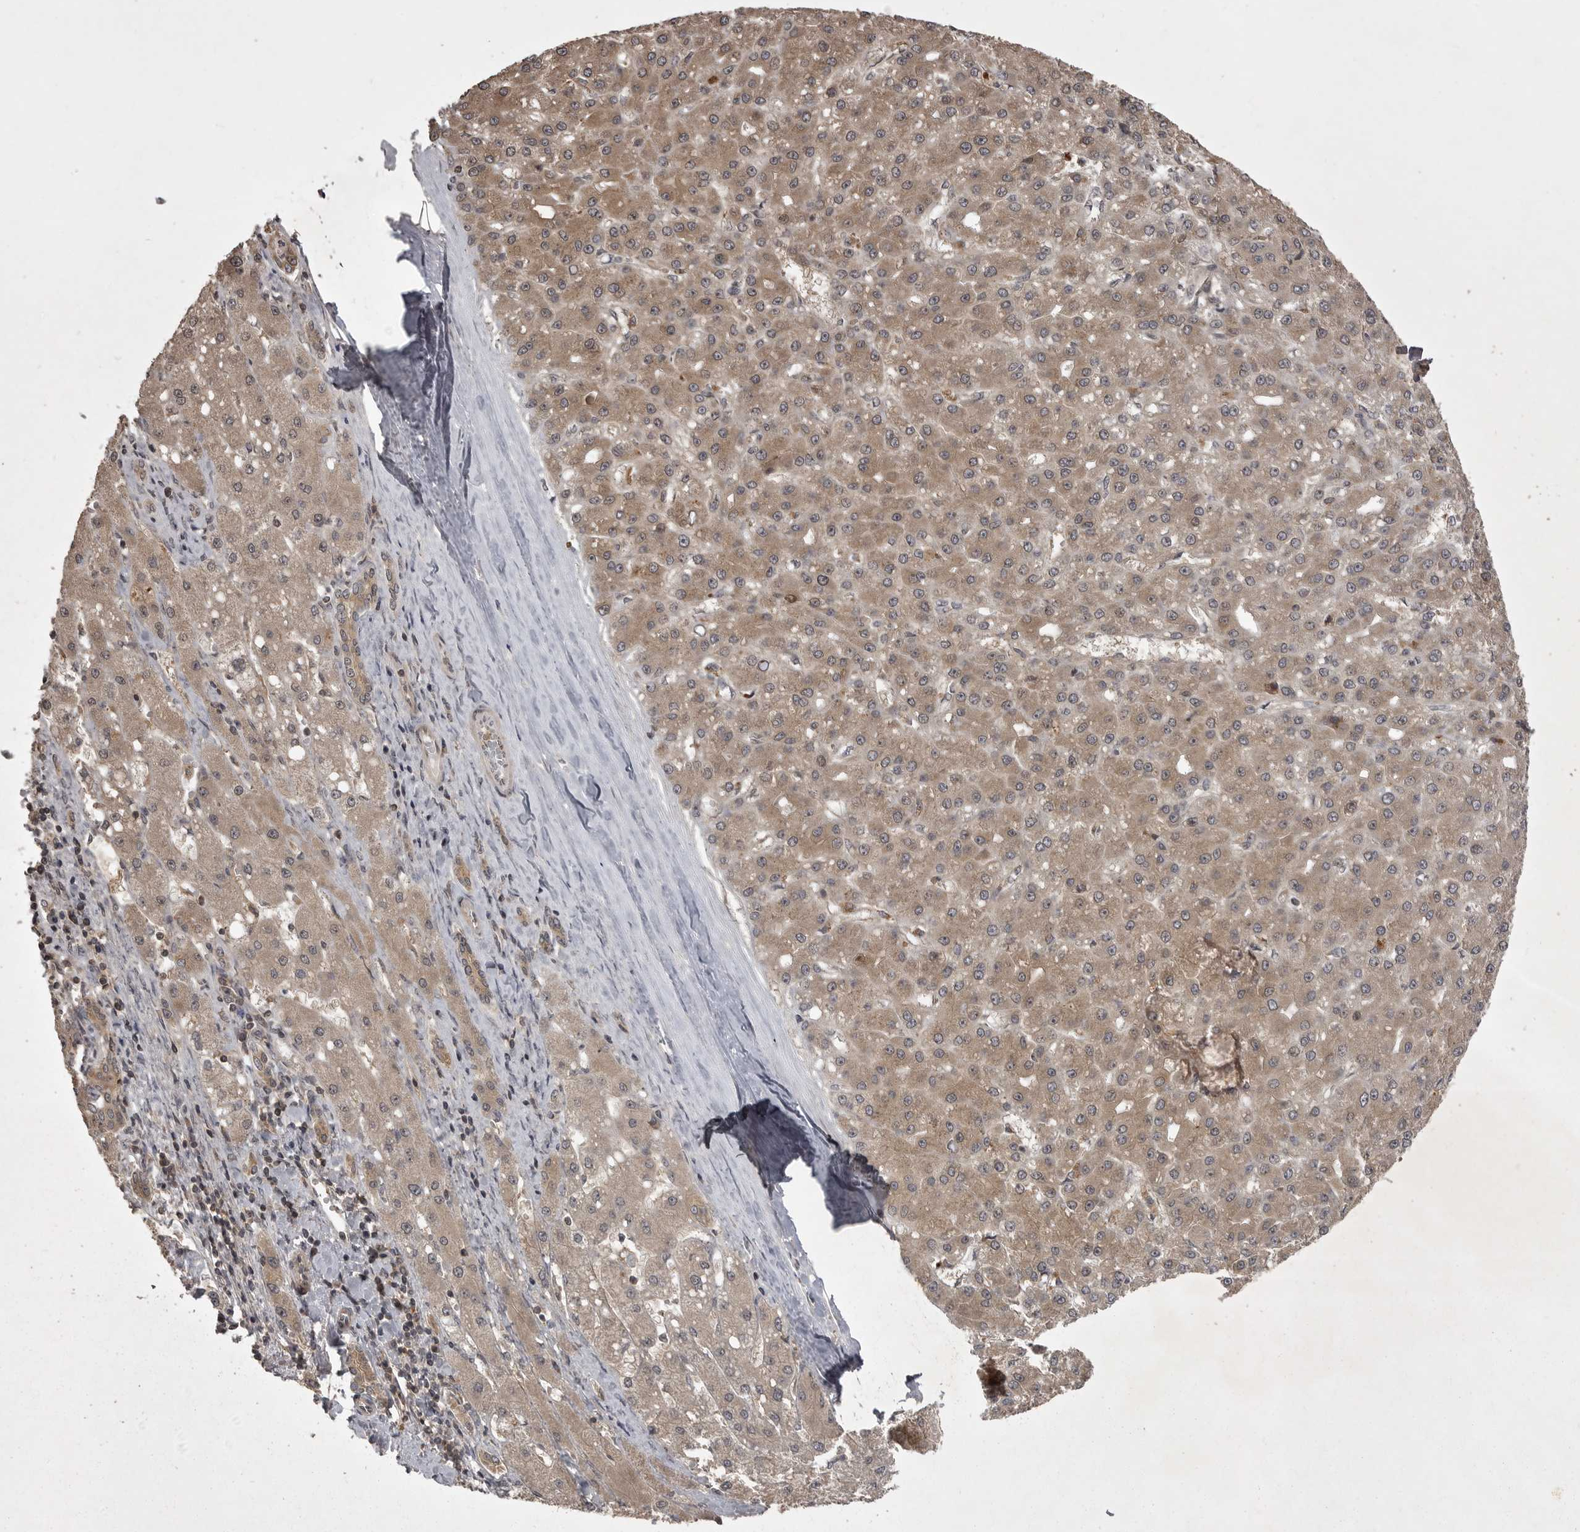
{"staining": {"intensity": "moderate", "quantity": ">75%", "location": "cytoplasmic/membranous"}, "tissue": "liver cancer", "cell_type": "Tumor cells", "image_type": "cancer", "snomed": [{"axis": "morphology", "description": "Carcinoma, Hepatocellular, NOS"}, {"axis": "topography", "description": "Liver"}], "caption": "The histopathology image displays a brown stain indicating the presence of a protein in the cytoplasmic/membranous of tumor cells in hepatocellular carcinoma (liver). The staining was performed using DAB, with brown indicating positive protein expression. Nuclei are stained blue with hematoxylin.", "gene": "STK24", "patient": {"sex": "male", "age": 67}}